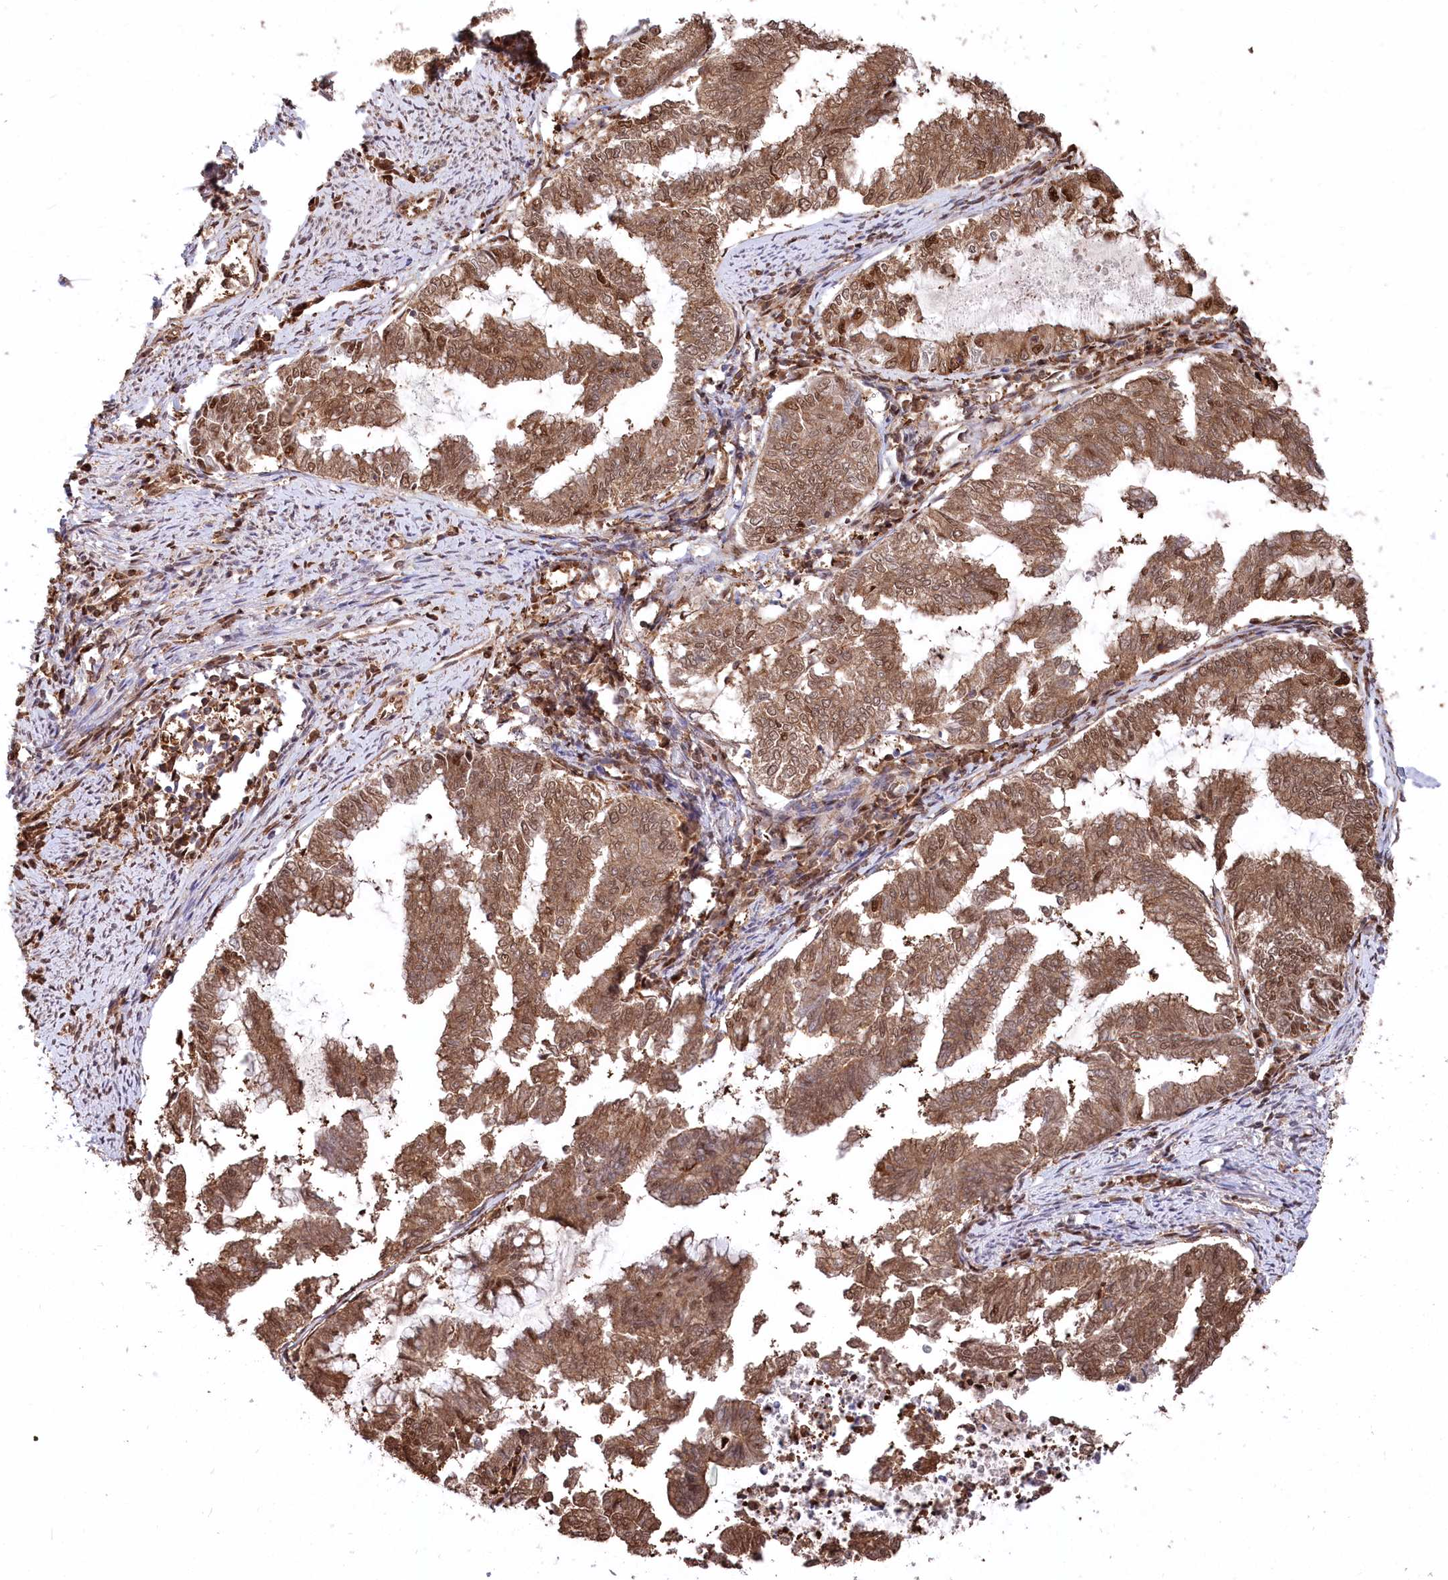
{"staining": {"intensity": "moderate", "quantity": ">75%", "location": "cytoplasmic/membranous,nuclear"}, "tissue": "endometrial cancer", "cell_type": "Tumor cells", "image_type": "cancer", "snomed": [{"axis": "morphology", "description": "Adenocarcinoma, NOS"}, {"axis": "topography", "description": "Endometrium"}], "caption": "Protein staining of endometrial cancer (adenocarcinoma) tissue exhibits moderate cytoplasmic/membranous and nuclear staining in approximately >75% of tumor cells.", "gene": "PSMA1", "patient": {"sex": "female", "age": 79}}